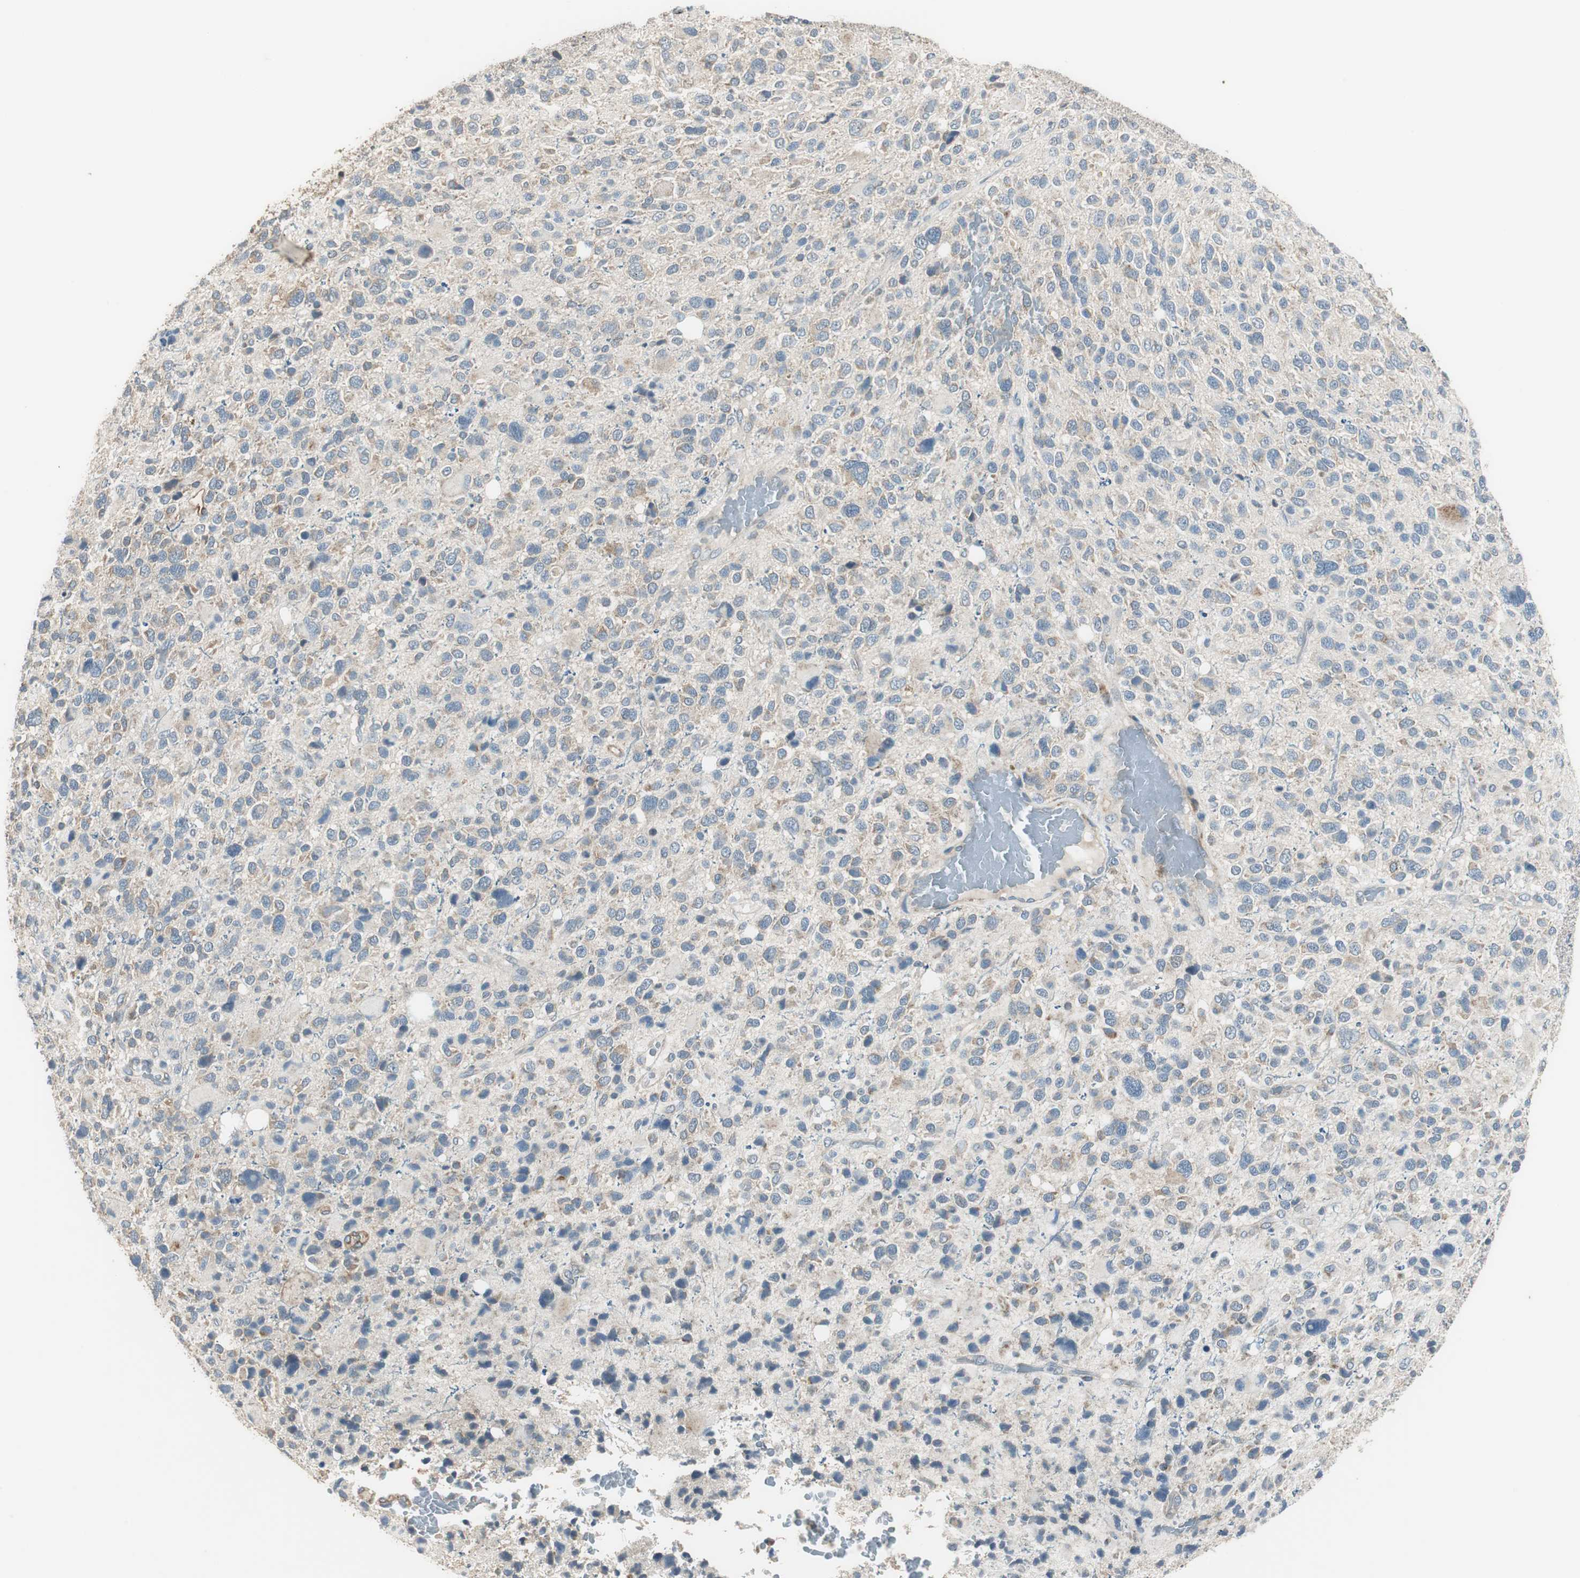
{"staining": {"intensity": "weak", "quantity": ">75%", "location": "cytoplasmic/membranous"}, "tissue": "glioma", "cell_type": "Tumor cells", "image_type": "cancer", "snomed": [{"axis": "morphology", "description": "Glioma, malignant, High grade"}, {"axis": "topography", "description": "Brain"}], "caption": "Tumor cells exhibit low levels of weak cytoplasmic/membranous positivity in approximately >75% of cells in human malignant glioma (high-grade).", "gene": "MSTO1", "patient": {"sex": "male", "age": 48}}